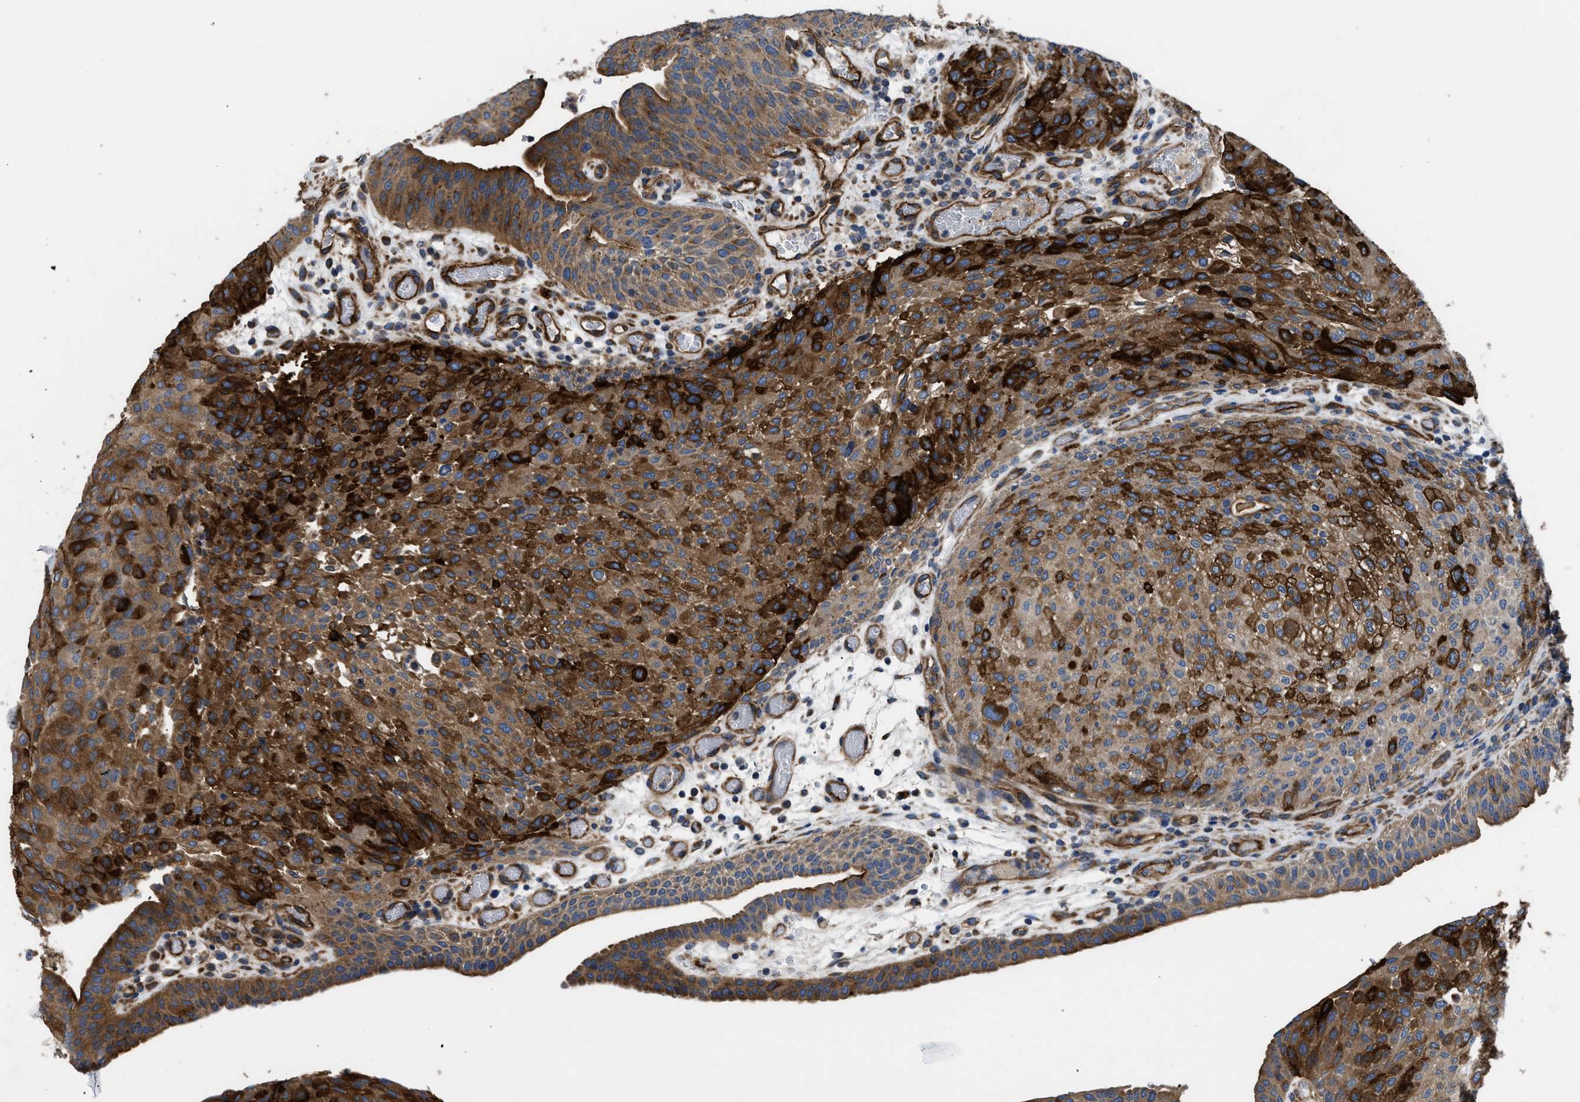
{"staining": {"intensity": "strong", "quantity": ">75%", "location": "cytoplasmic/membranous"}, "tissue": "urothelial cancer", "cell_type": "Tumor cells", "image_type": "cancer", "snomed": [{"axis": "morphology", "description": "Urothelial carcinoma, Low grade"}, {"axis": "morphology", "description": "Urothelial carcinoma, High grade"}, {"axis": "topography", "description": "Urinary bladder"}], "caption": "Immunohistochemical staining of urothelial cancer reveals high levels of strong cytoplasmic/membranous protein staining in about >75% of tumor cells.", "gene": "NT5E", "patient": {"sex": "male", "age": 35}}